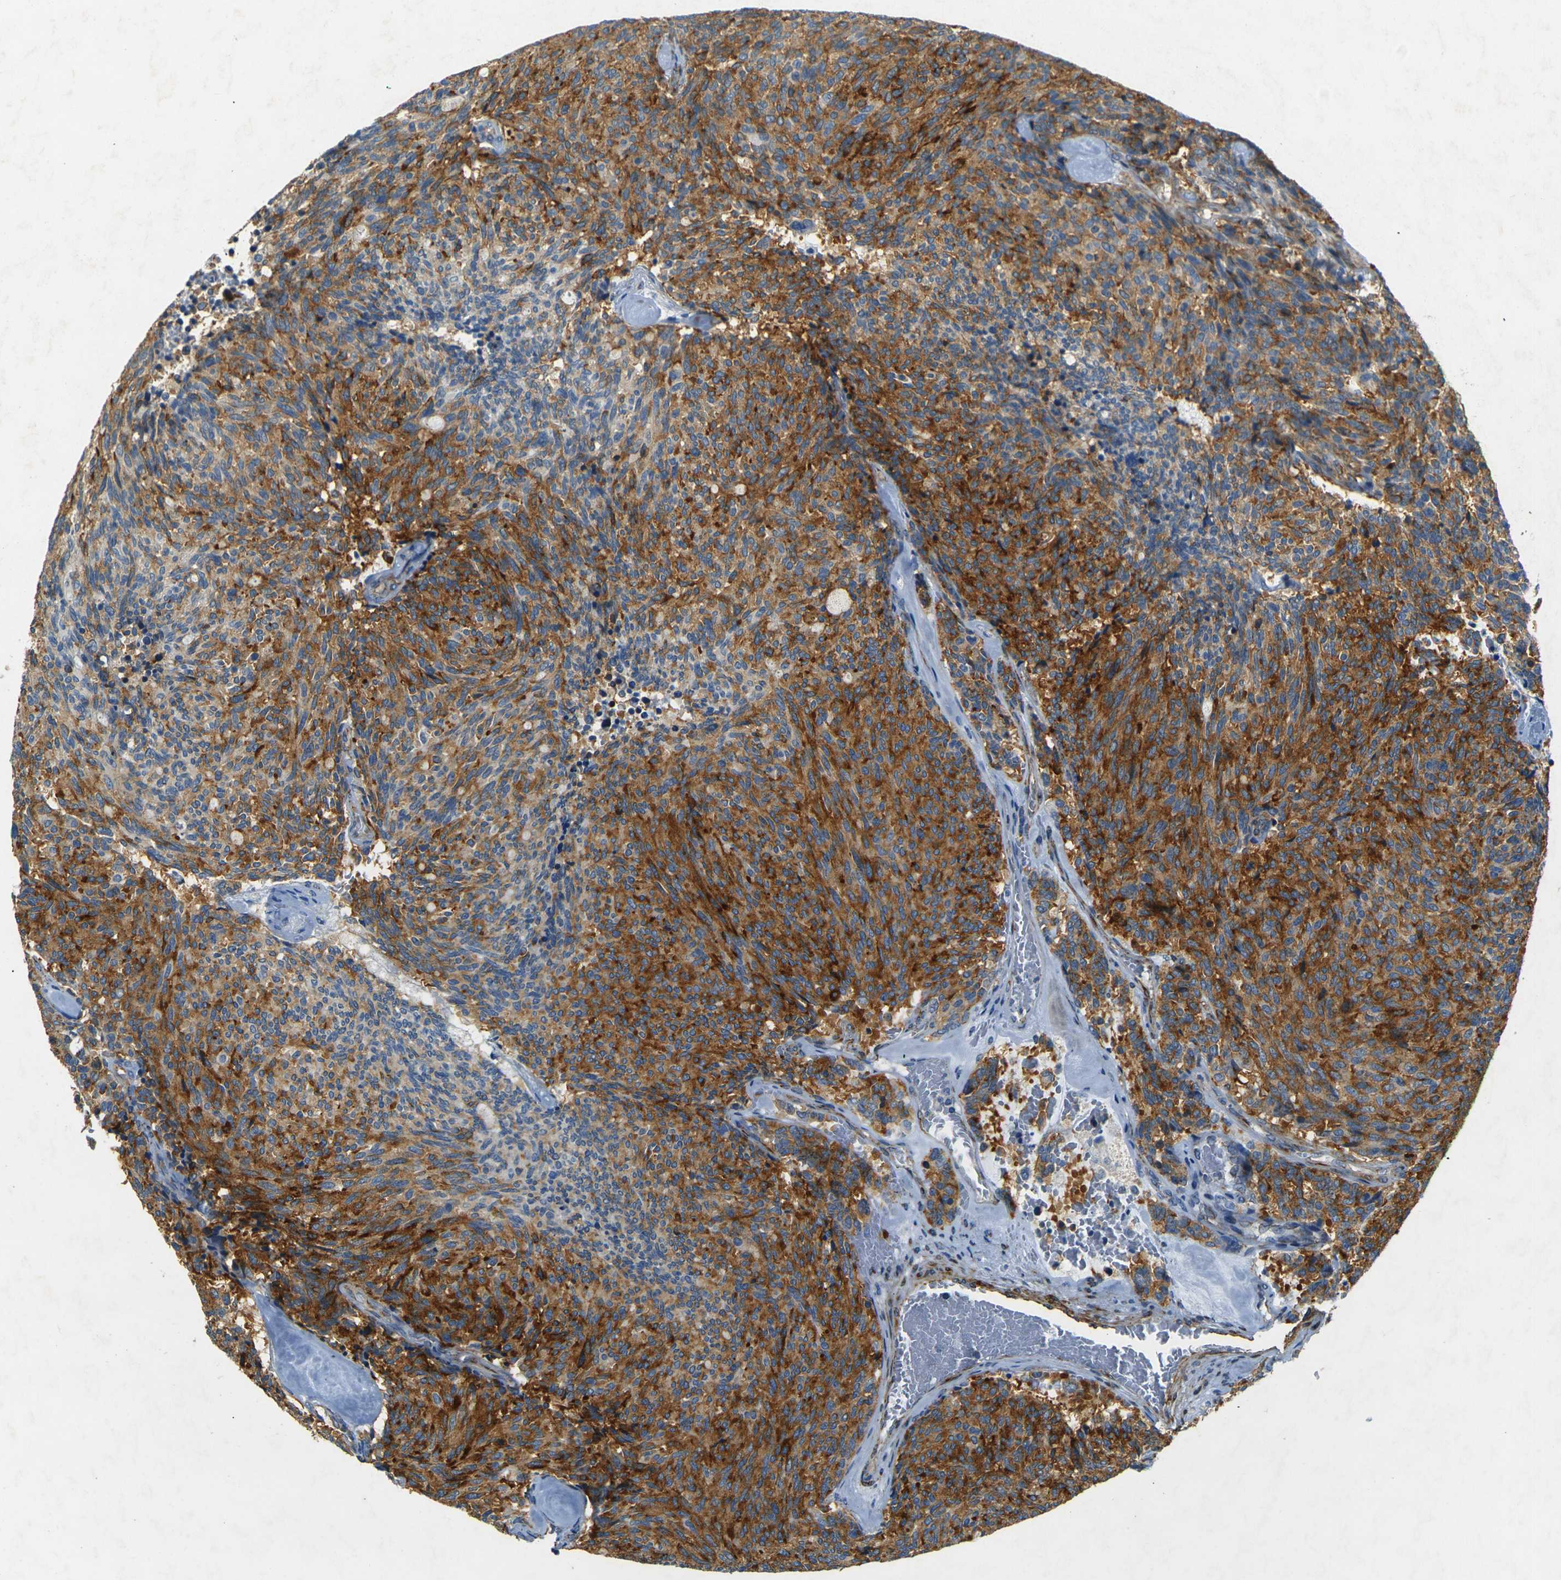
{"staining": {"intensity": "moderate", "quantity": "25%-75%", "location": "cytoplasmic/membranous"}, "tissue": "carcinoid", "cell_type": "Tumor cells", "image_type": "cancer", "snomed": [{"axis": "morphology", "description": "Carcinoid, malignant, NOS"}, {"axis": "topography", "description": "Pancreas"}], "caption": "Immunohistochemistry (IHC) micrograph of human carcinoid stained for a protein (brown), which displays medium levels of moderate cytoplasmic/membranous expression in about 25%-75% of tumor cells.", "gene": "SORT1", "patient": {"sex": "female", "age": 54}}